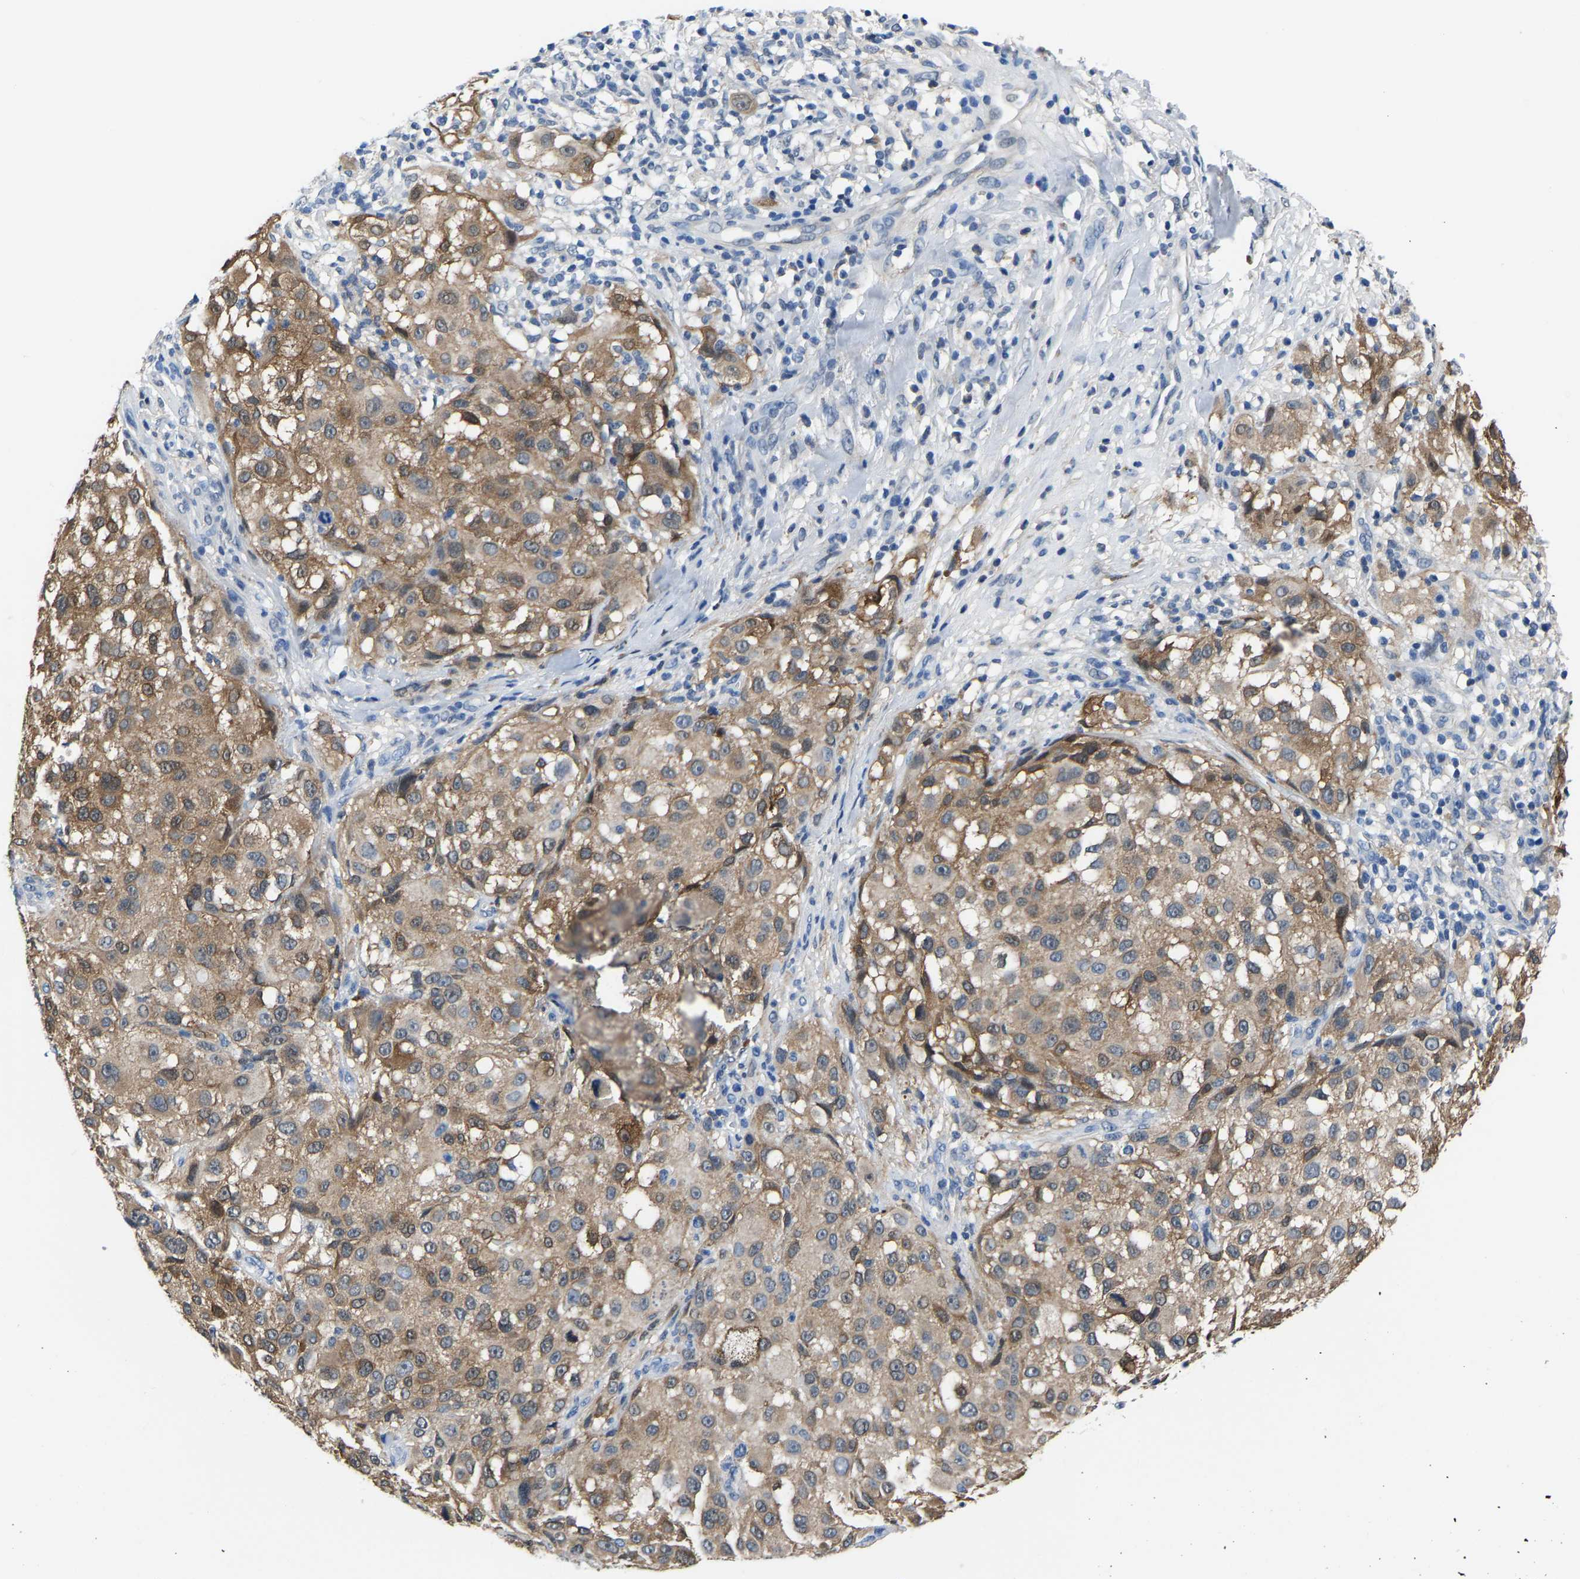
{"staining": {"intensity": "moderate", "quantity": ">75%", "location": "cytoplasmic/membranous"}, "tissue": "melanoma", "cell_type": "Tumor cells", "image_type": "cancer", "snomed": [{"axis": "morphology", "description": "Necrosis, NOS"}, {"axis": "morphology", "description": "Malignant melanoma, NOS"}, {"axis": "topography", "description": "Skin"}], "caption": "The immunohistochemical stain shows moderate cytoplasmic/membranous positivity in tumor cells of melanoma tissue.", "gene": "SSH3", "patient": {"sex": "female", "age": 87}}